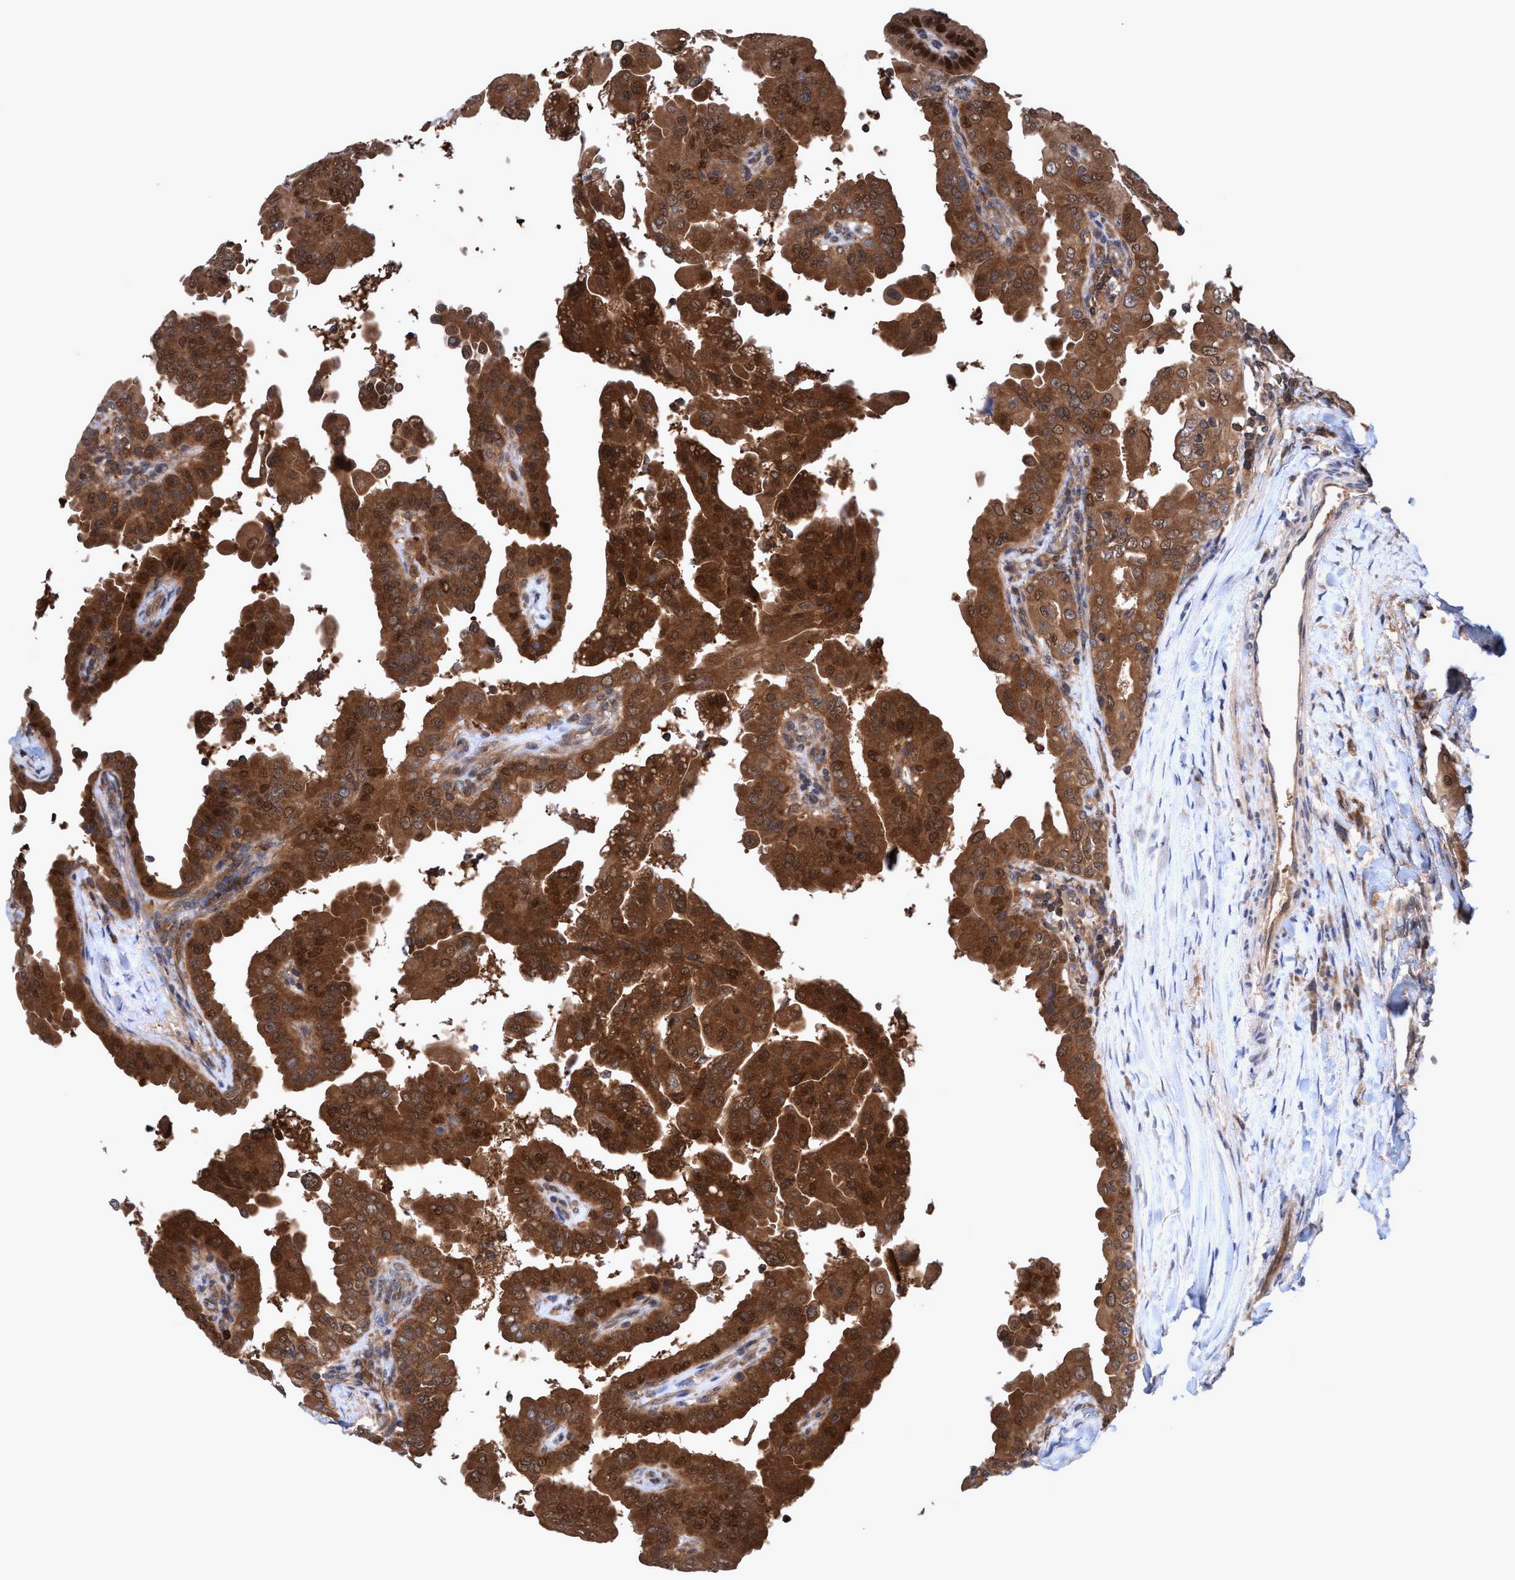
{"staining": {"intensity": "strong", "quantity": ">75%", "location": "cytoplasmic/membranous,nuclear"}, "tissue": "thyroid cancer", "cell_type": "Tumor cells", "image_type": "cancer", "snomed": [{"axis": "morphology", "description": "Papillary adenocarcinoma, NOS"}, {"axis": "topography", "description": "Thyroid gland"}], "caption": "A photomicrograph of thyroid cancer stained for a protein shows strong cytoplasmic/membranous and nuclear brown staining in tumor cells. The staining was performed using DAB (3,3'-diaminobenzidine) to visualize the protein expression in brown, while the nuclei were stained in blue with hematoxylin (Magnification: 20x).", "gene": "GLOD4", "patient": {"sex": "male", "age": 33}}